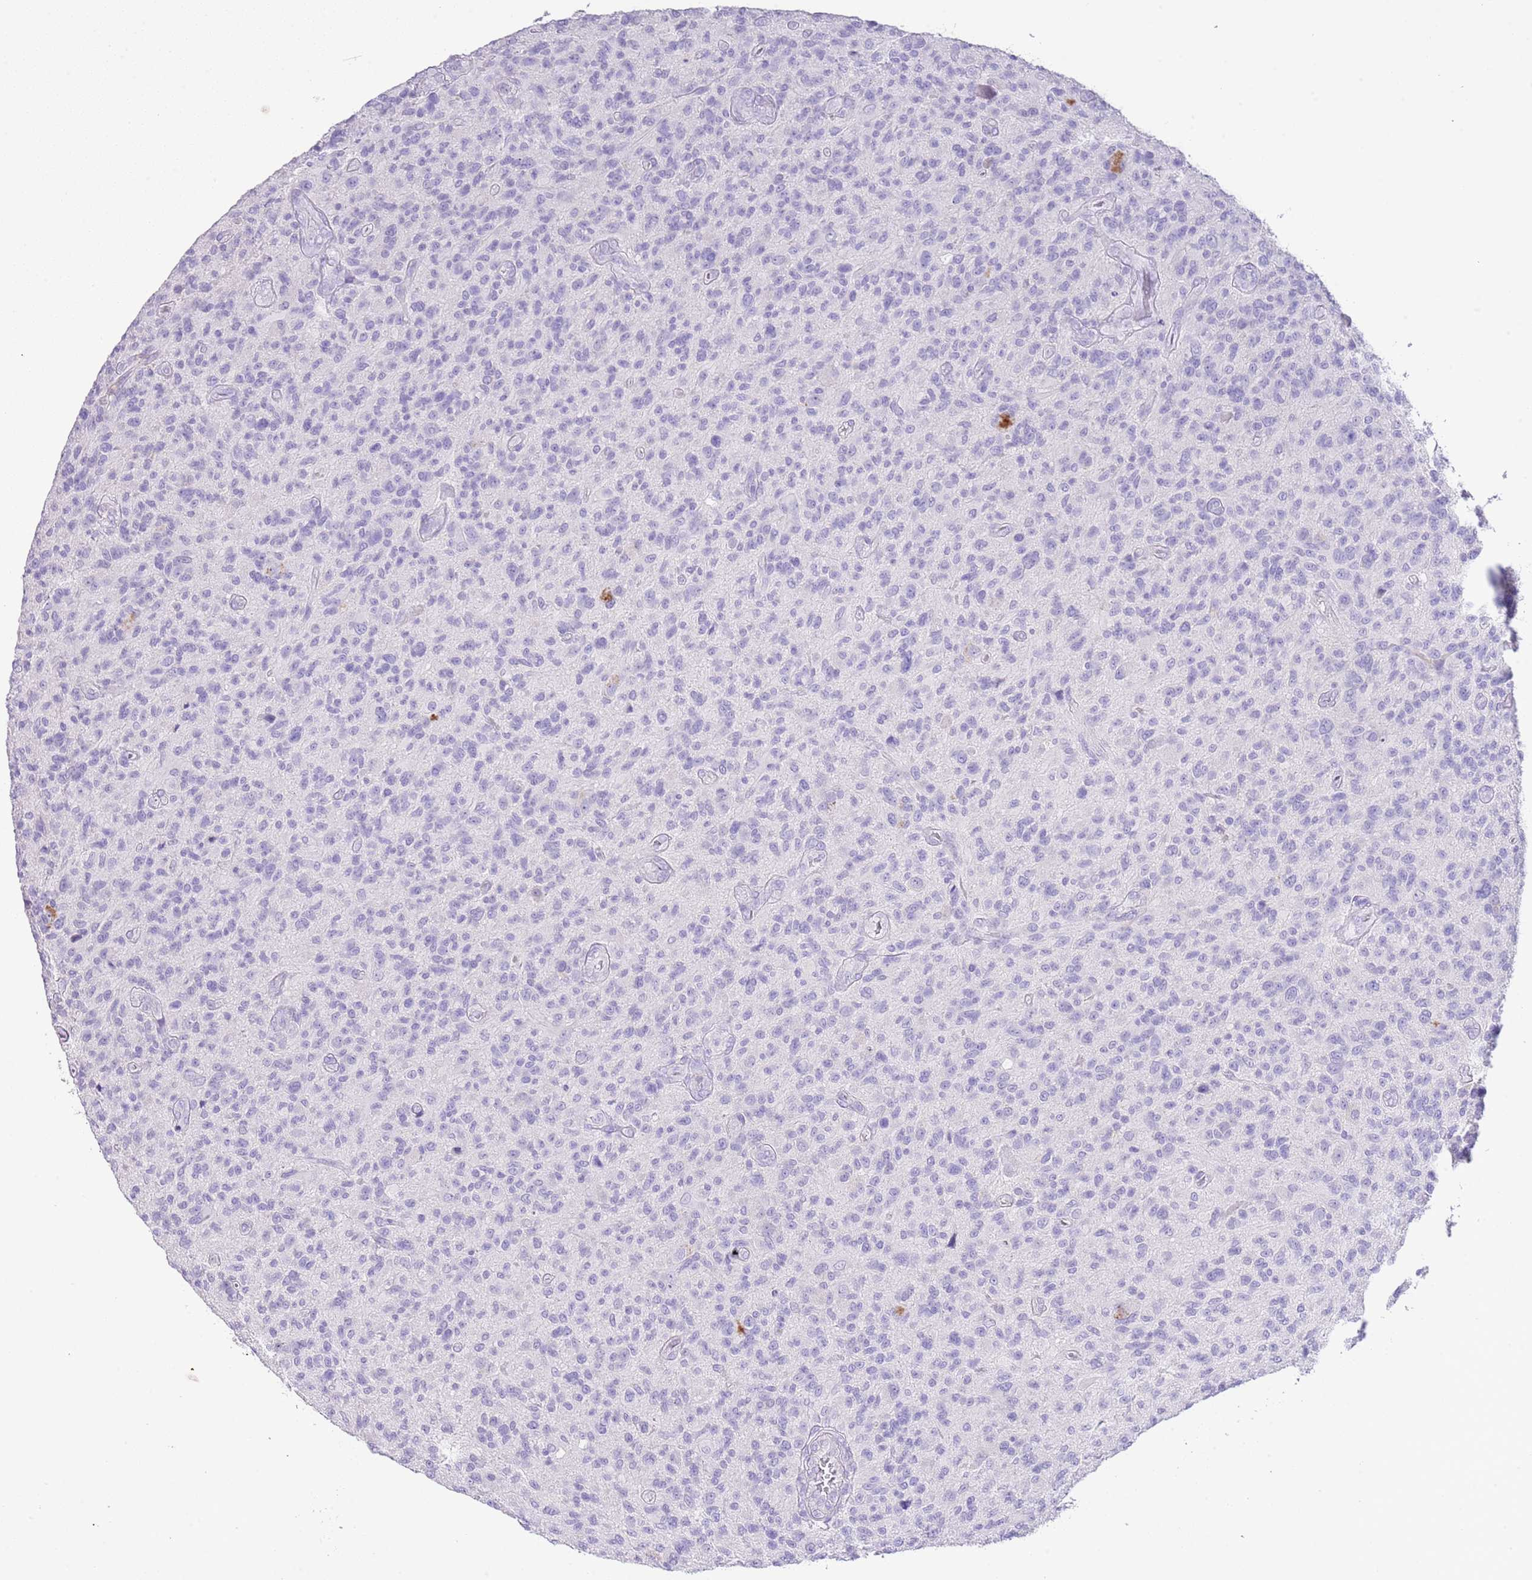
{"staining": {"intensity": "negative", "quantity": "none", "location": "none"}, "tissue": "glioma", "cell_type": "Tumor cells", "image_type": "cancer", "snomed": [{"axis": "morphology", "description": "Glioma, malignant, High grade"}, {"axis": "topography", "description": "Brain"}], "caption": "IHC image of human high-grade glioma (malignant) stained for a protein (brown), which shows no expression in tumor cells.", "gene": "OR2Z1", "patient": {"sex": "male", "age": 47}}